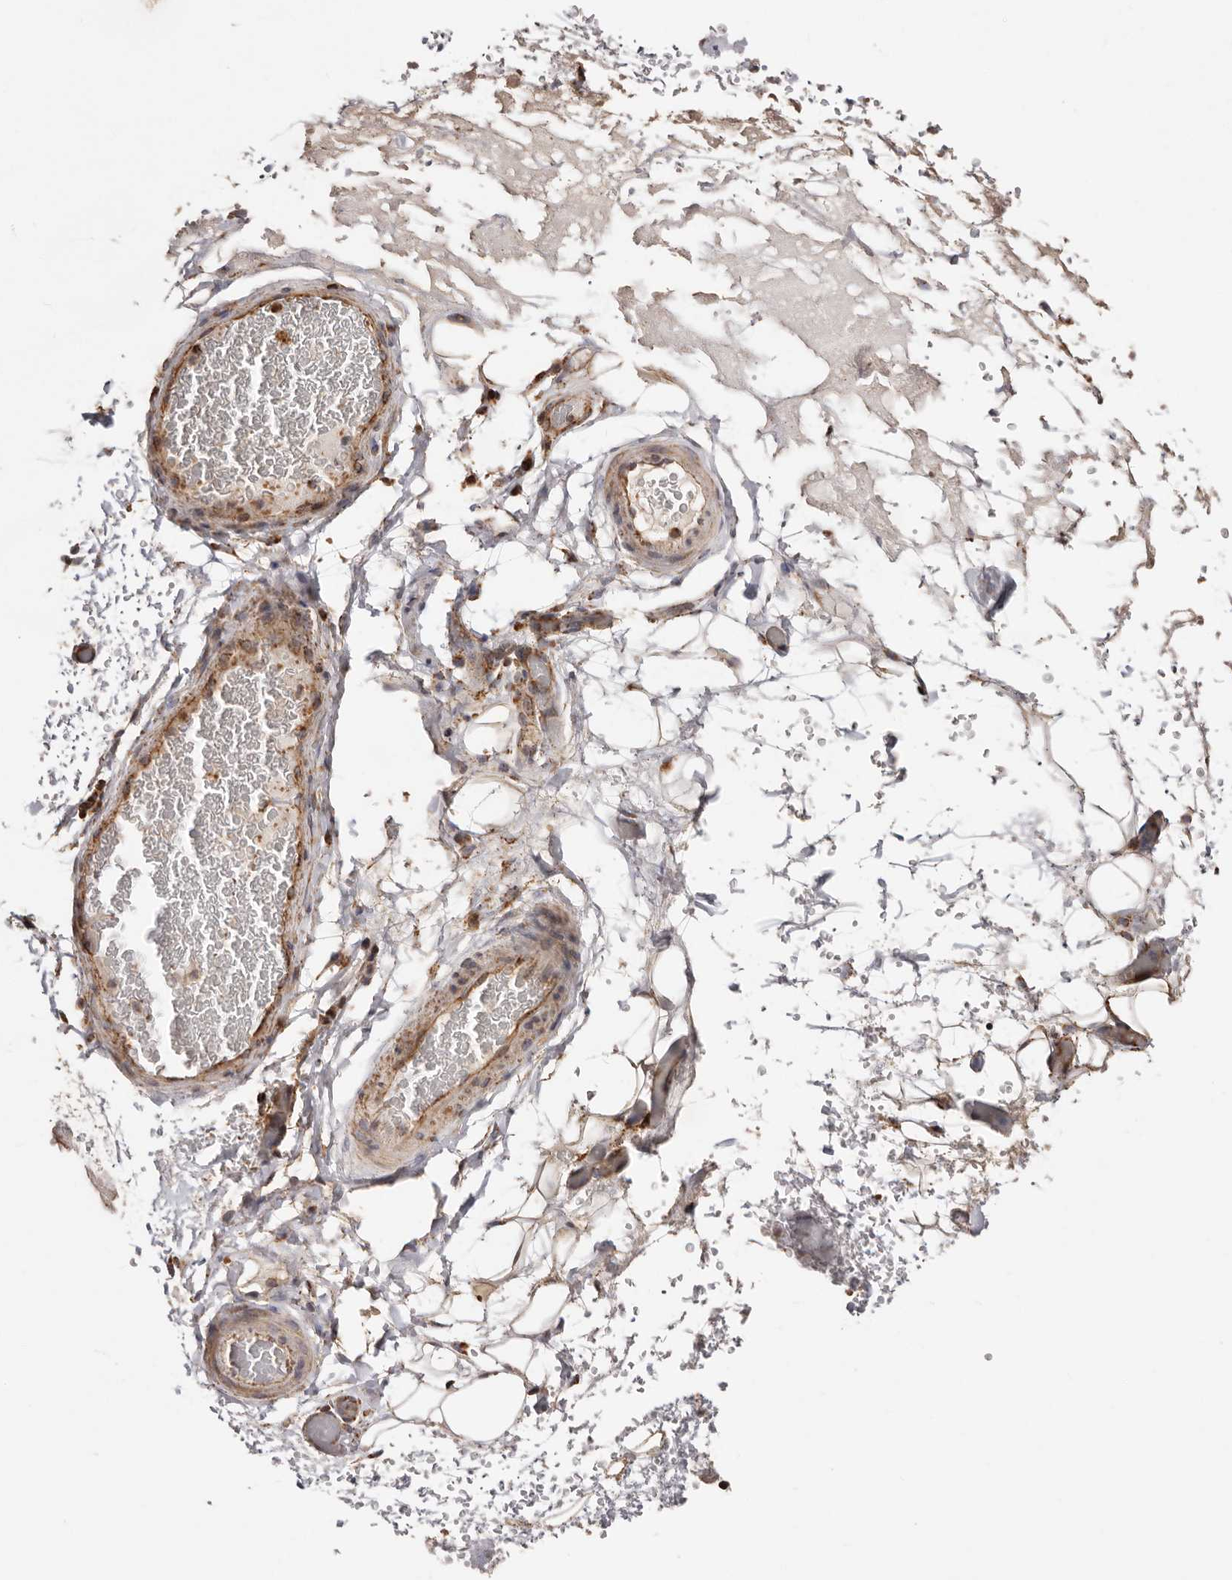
{"staining": {"intensity": "weak", "quantity": "25%-75%", "location": "cytoplasmic/membranous"}, "tissue": "adipose tissue", "cell_type": "Adipocytes", "image_type": "normal", "snomed": [{"axis": "morphology", "description": "Normal tissue, NOS"}, {"axis": "morphology", "description": "Adenocarcinoma, NOS"}, {"axis": "topography", "description": "Esophagus"}], "caption": "Immunohistochemical staining of benign adipose tissue demonstrates low levels of weak cytoplasmic/membranous staining in approximately 25%-75% of adipocytes.", "gene": "PRKACB", "patient": {"sex": "male", "age": 62}}